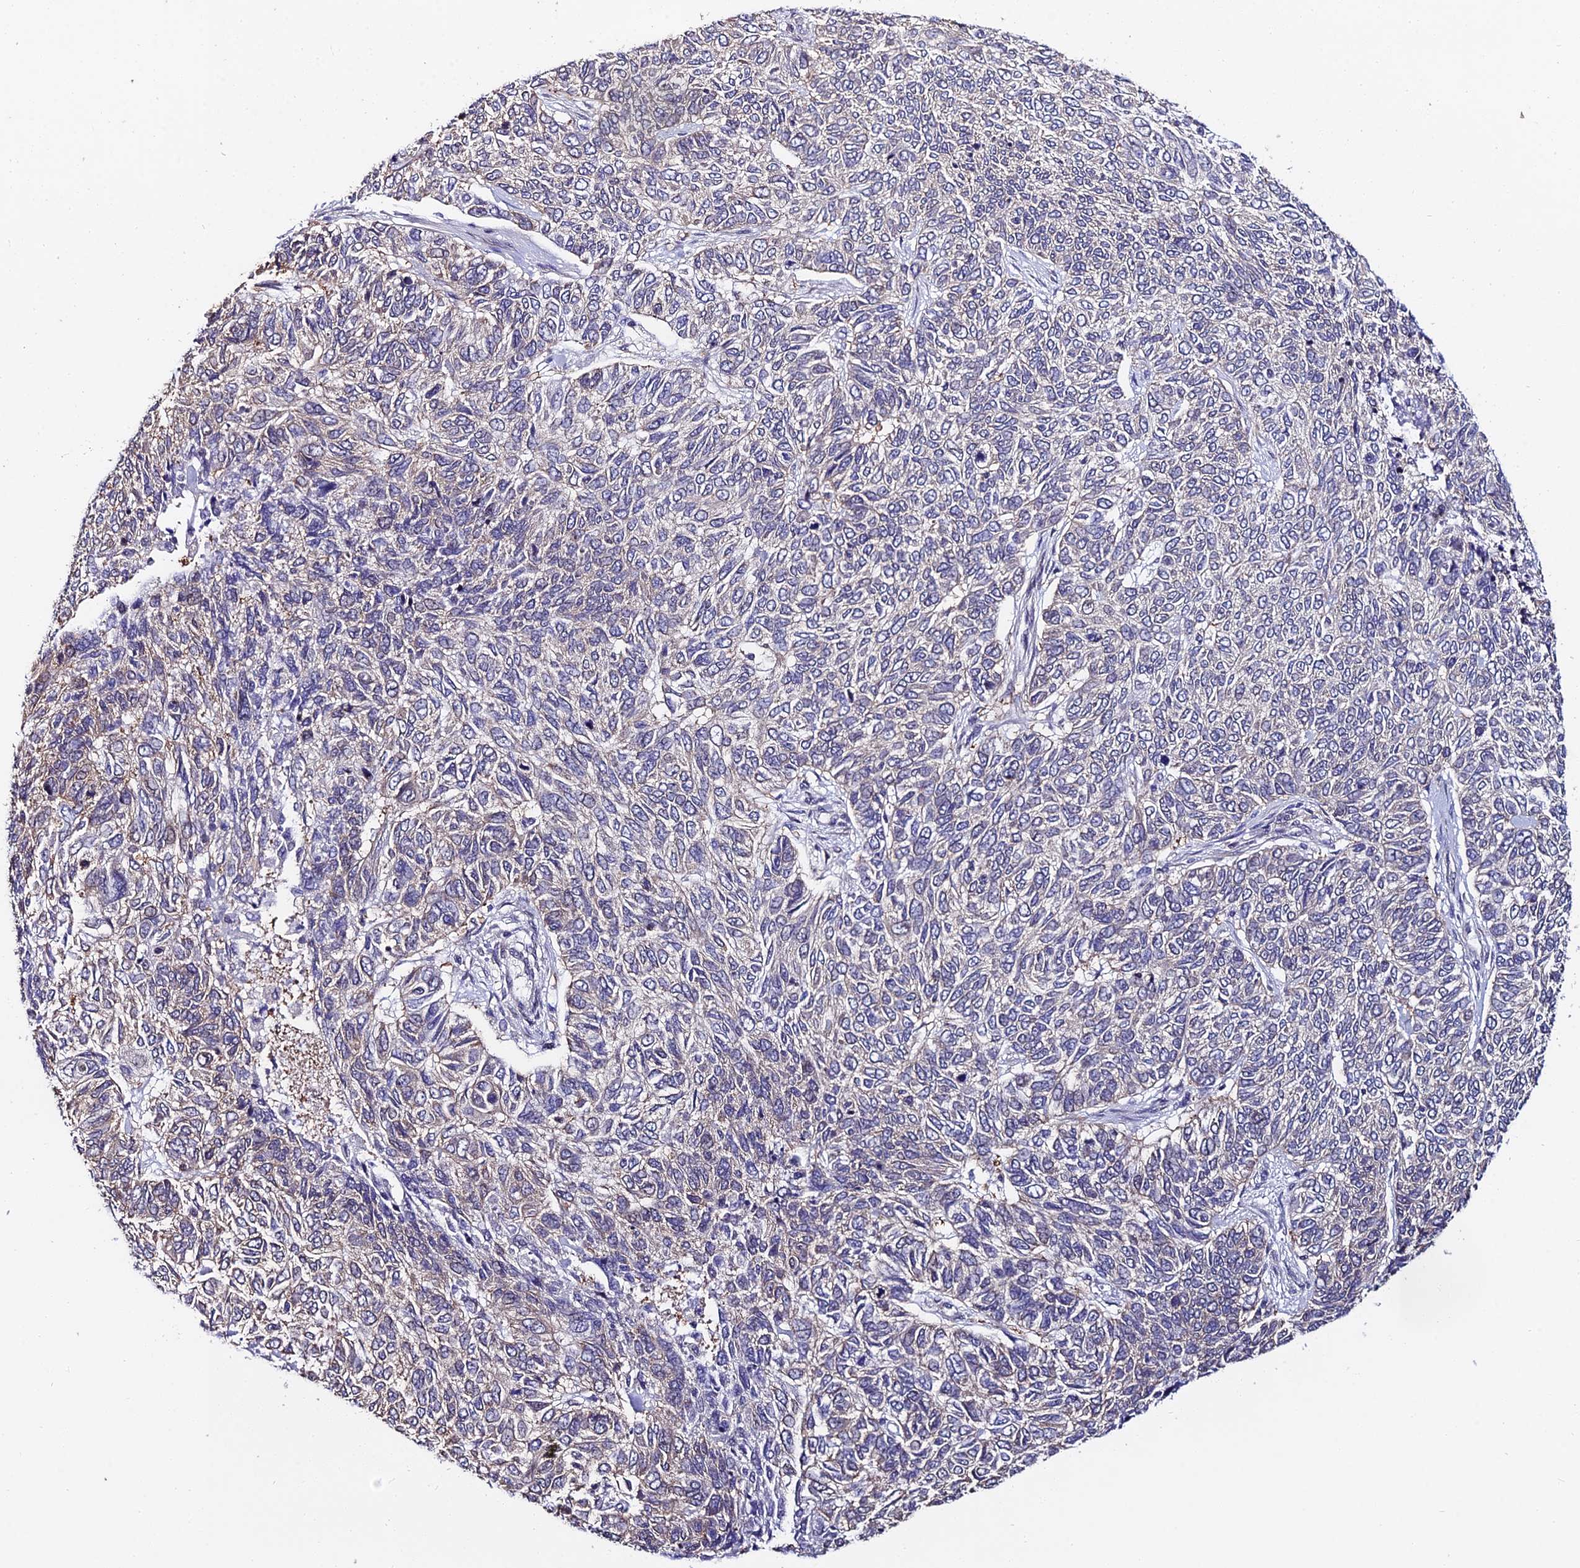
{"staining": {"intensity": "negative", "quantity": "none", "location": "none"}, "tissue": "skin cancer", "cell_type": "Tumor cells", "image_type": "cancer", "snomed": [{"axis": "morphology", "description": "Basal cell carcinoma"}, {"axis": "topography", "description": "Skin"}], "caption": "Tumor cells show no significant positivity in skin cancer. The staining is performed using DAB brown chromogen with nuclei counter-stained in using hematoxylin.", "gene": "INPP4A", "patient": {"sex": "female", "age": 65}}